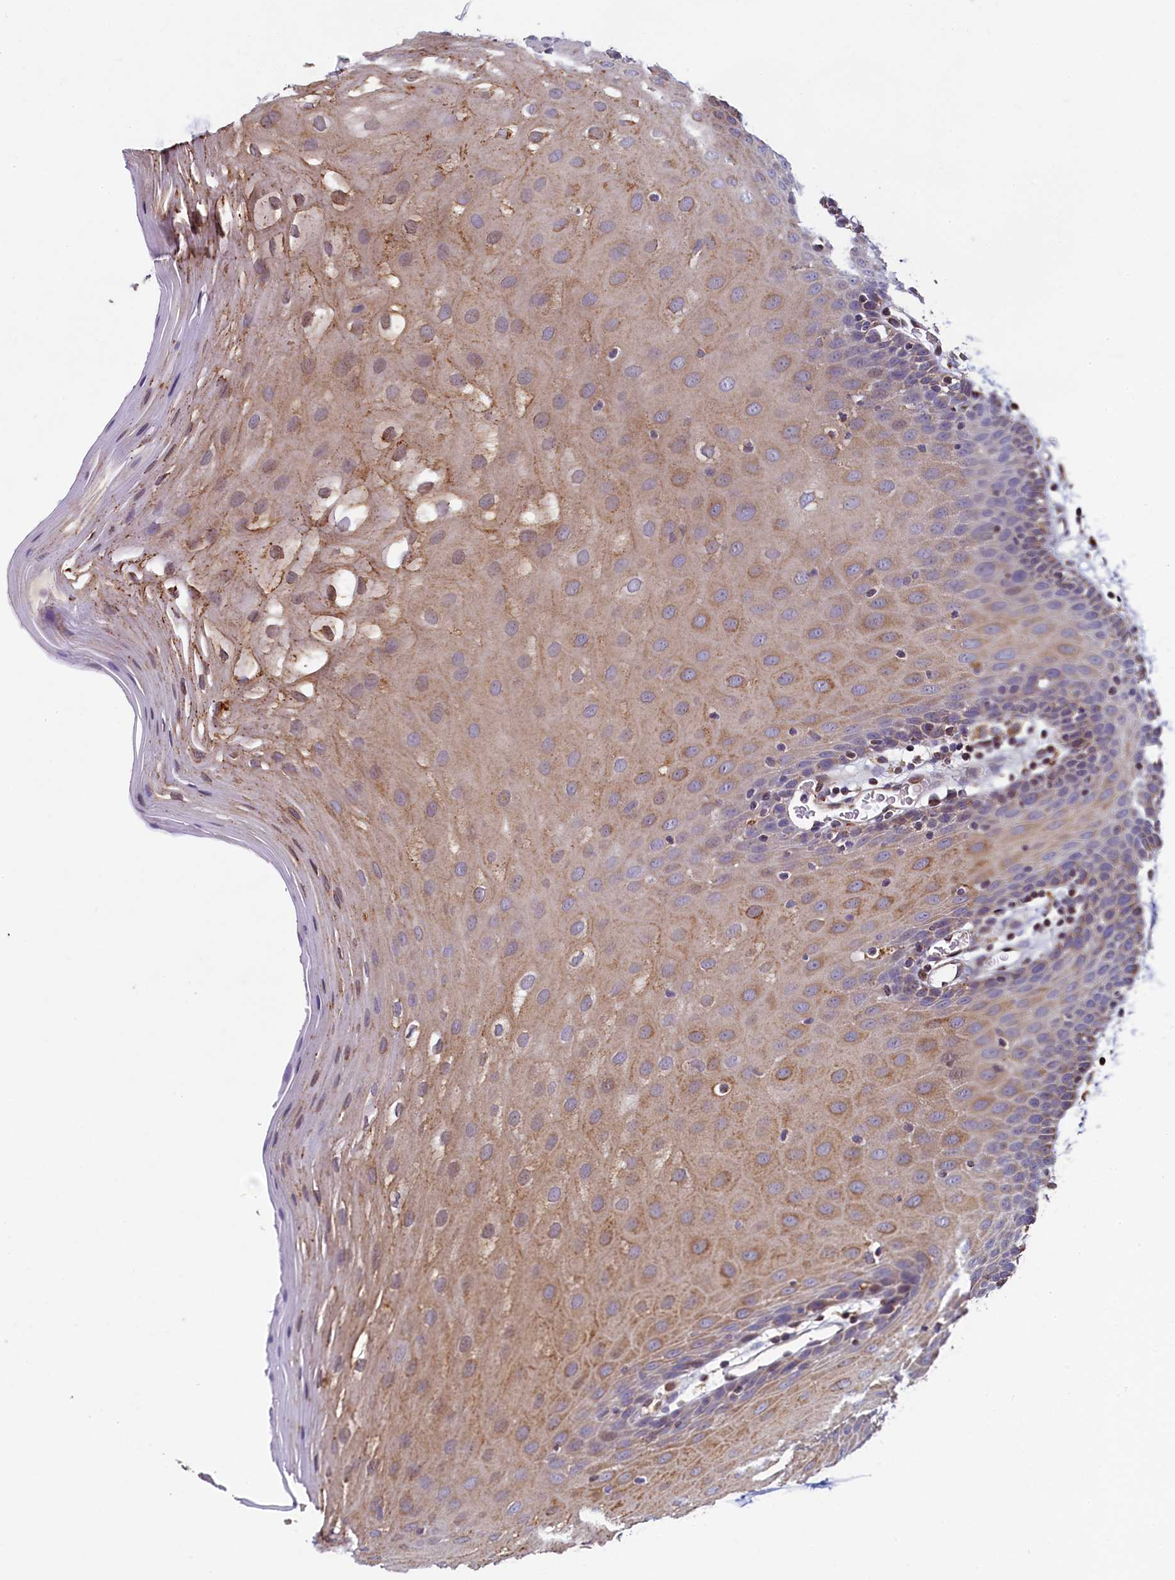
{"staining": {"intensity": "moderate", "quantity": "25%-75%", "location": "cytoplasmic/membranous"}, "tissue": "oral mucosa", "cell_type": "Squamous epithelial cells", "image_type": "normal", "snomed": [{"axis": "morphology", "description": "Normal tissue, NOS"}, {"axis": "topography", "description": "Skeletal muscle"}, {"axis": "topography", "description": "Oral tissue"}, {"axis": "topography", "description": "Salivary gland"}, {"axis": "topography", "description": "Peripheral nerve tissue"}], "caption": "Immunohistochemistry (DAB) staining of unremarkable oral mucosa reveals moderate cytoplasmic/membranous protein staining in approximately 25%-75% of squamous epithelial cells.", "gene": "ZNF577", "patient": {"sex": "male", "age": 54}}